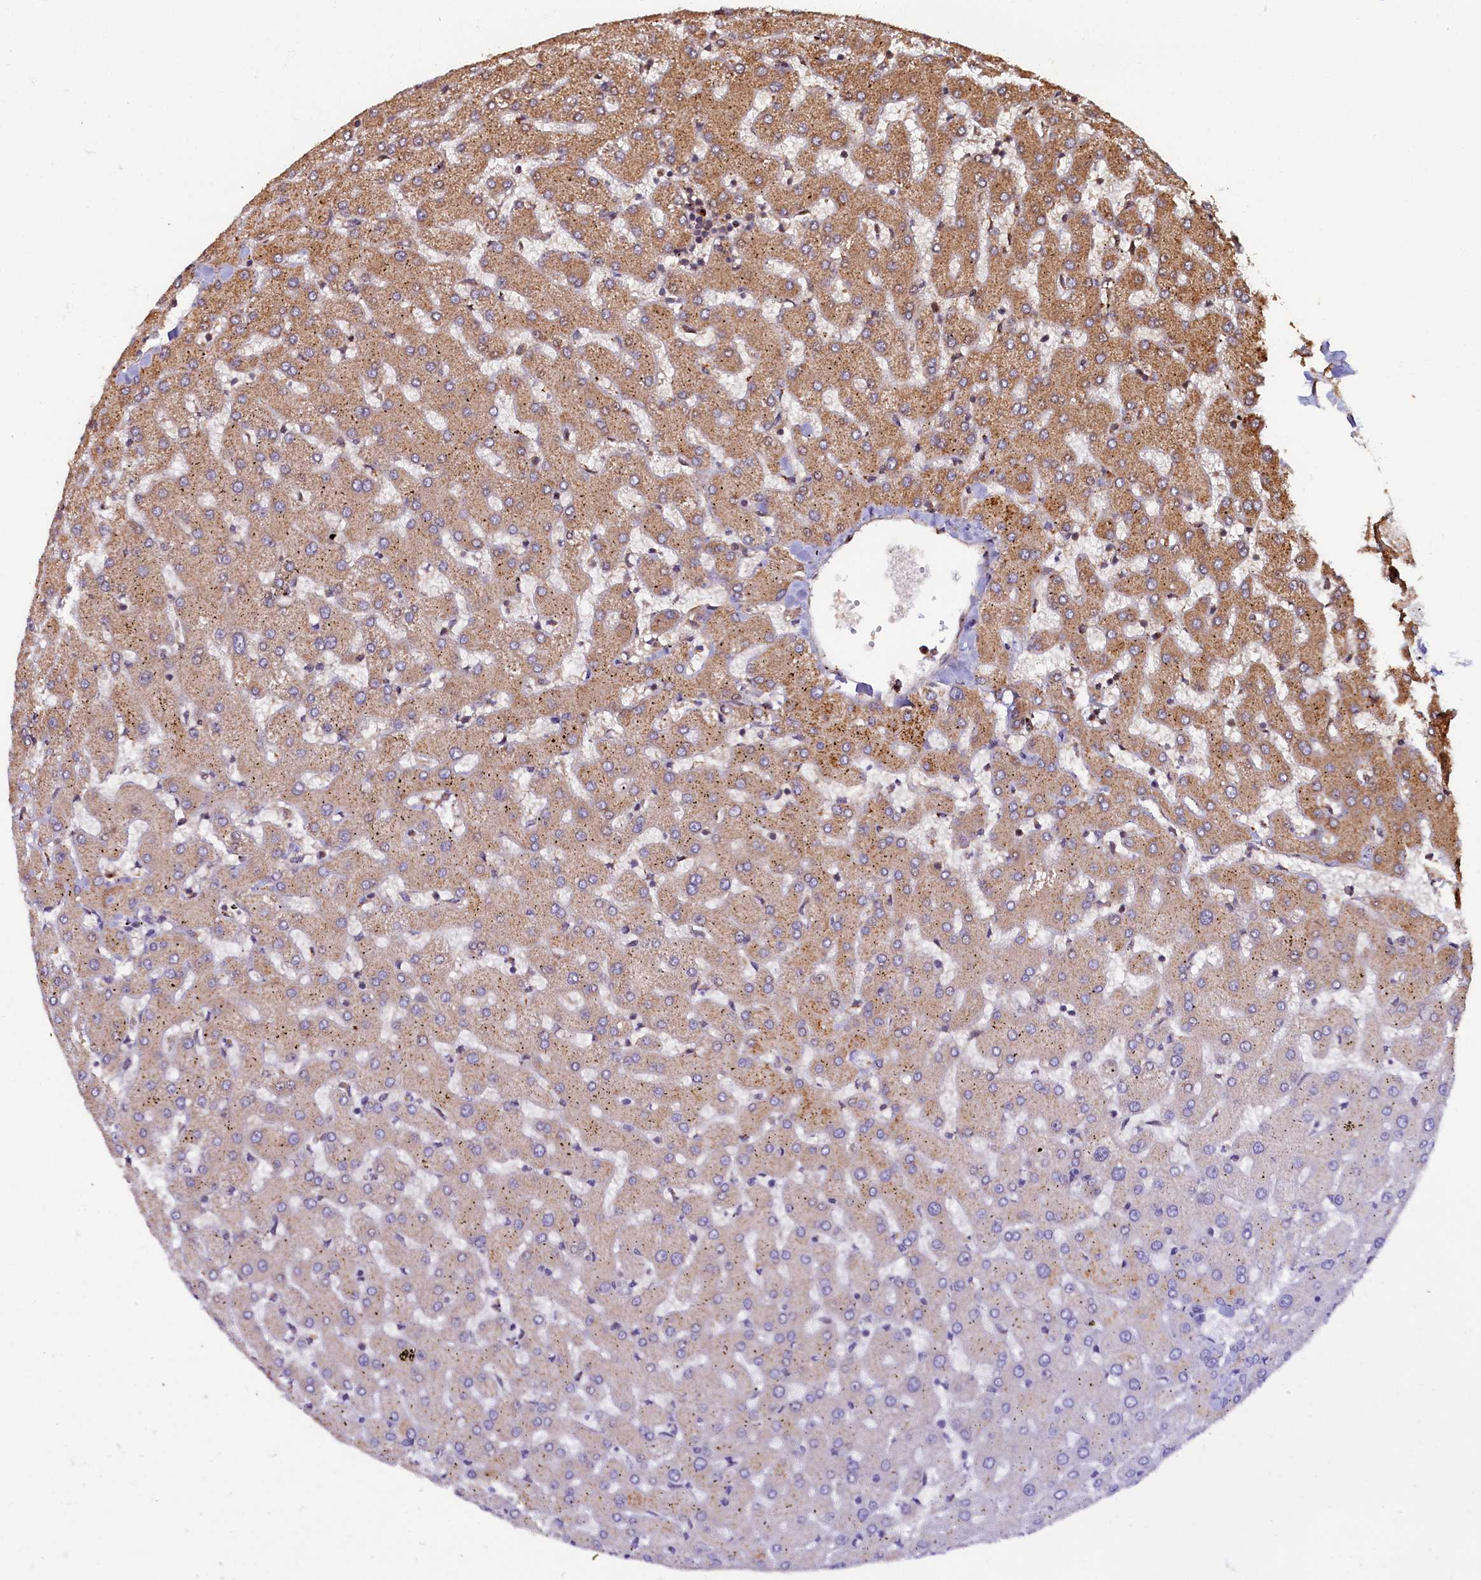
{"staining": {"intensity": "weak", "quantity": "25%-75%", "location": "cytoplasmic/membranous"}, "tissue": "liver", "cell_type": "Cholangiocytes", "image_type": "normal", "snomed": [{"axis": "morphology", "description": "Normal tissue, NOS"}, {"axis": "topography", "description": "Liver"}], "caption": "Immunohistochemistry micrograph of benign liver: liver stained using immunohistochemistry exhibits low levels of weak protein expression localized specifically in the cytoplasmic/membranous of cholangiocytes, appearing as a cytoplasmic/membranous brown color.", "gene": "TMEM181", "patient": {"sex": "female", "age": 63}}